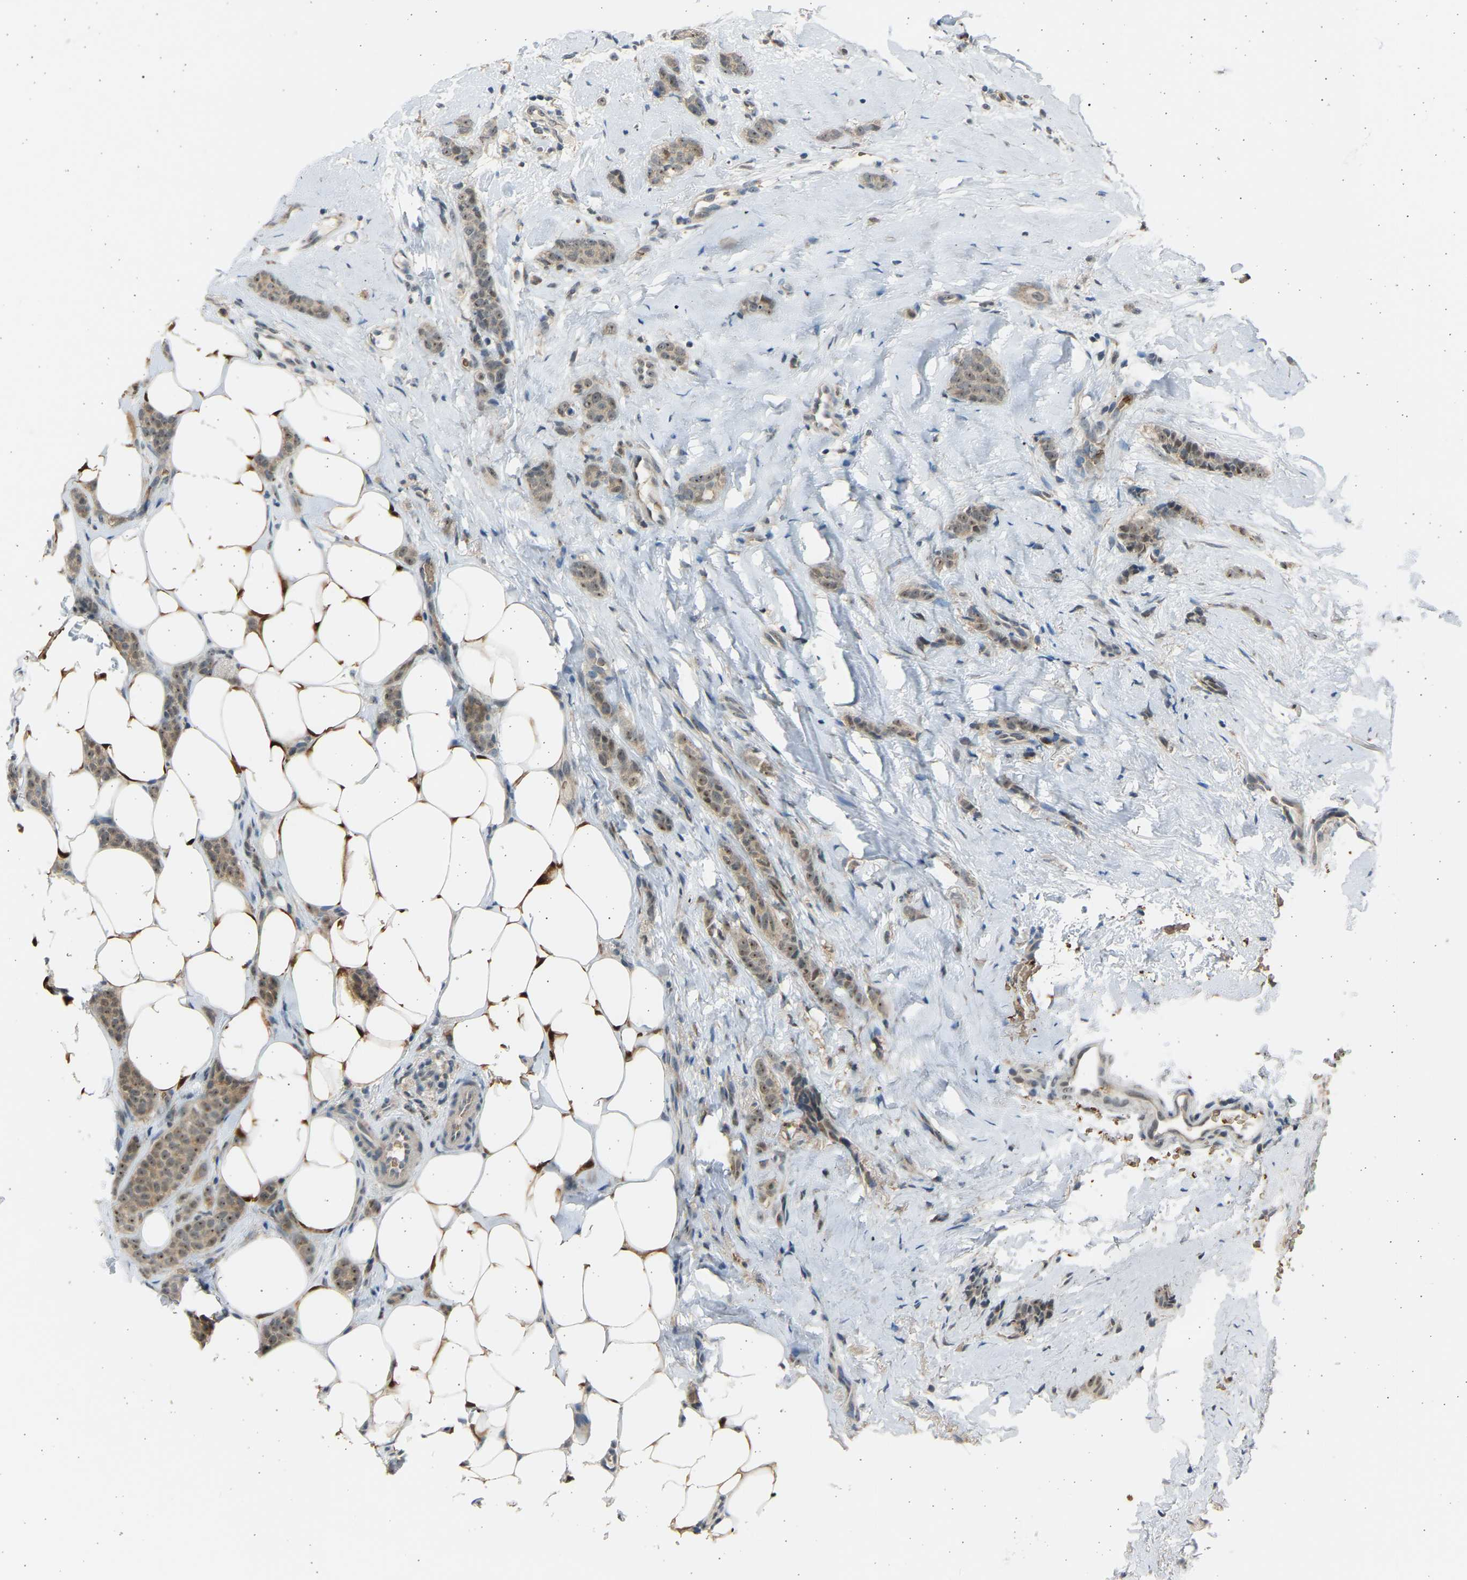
{"staining": {"intensity": "weak", "quantity": ">75%", "location": "cytoplasmic/membranous,nuclear"}, "tissue": "breast cancer", "cell_type": "Tumor cells", "image_type": "cancer", "snomed": [{"axis": "morphology", "description": "Lobular carcinoma"}, {"axis": "topography", "description": "Skin"}, {"axis": "topography", "description": "Breast"}], "caption": "Immunohistochemical staining of human breast cancer displays low levels of weak cytoplasmic/membranous and nuclear staining in about >75% of tumor cells.", "gene": "BIRC2", "patient": {"sex": "female", "age": 46}}